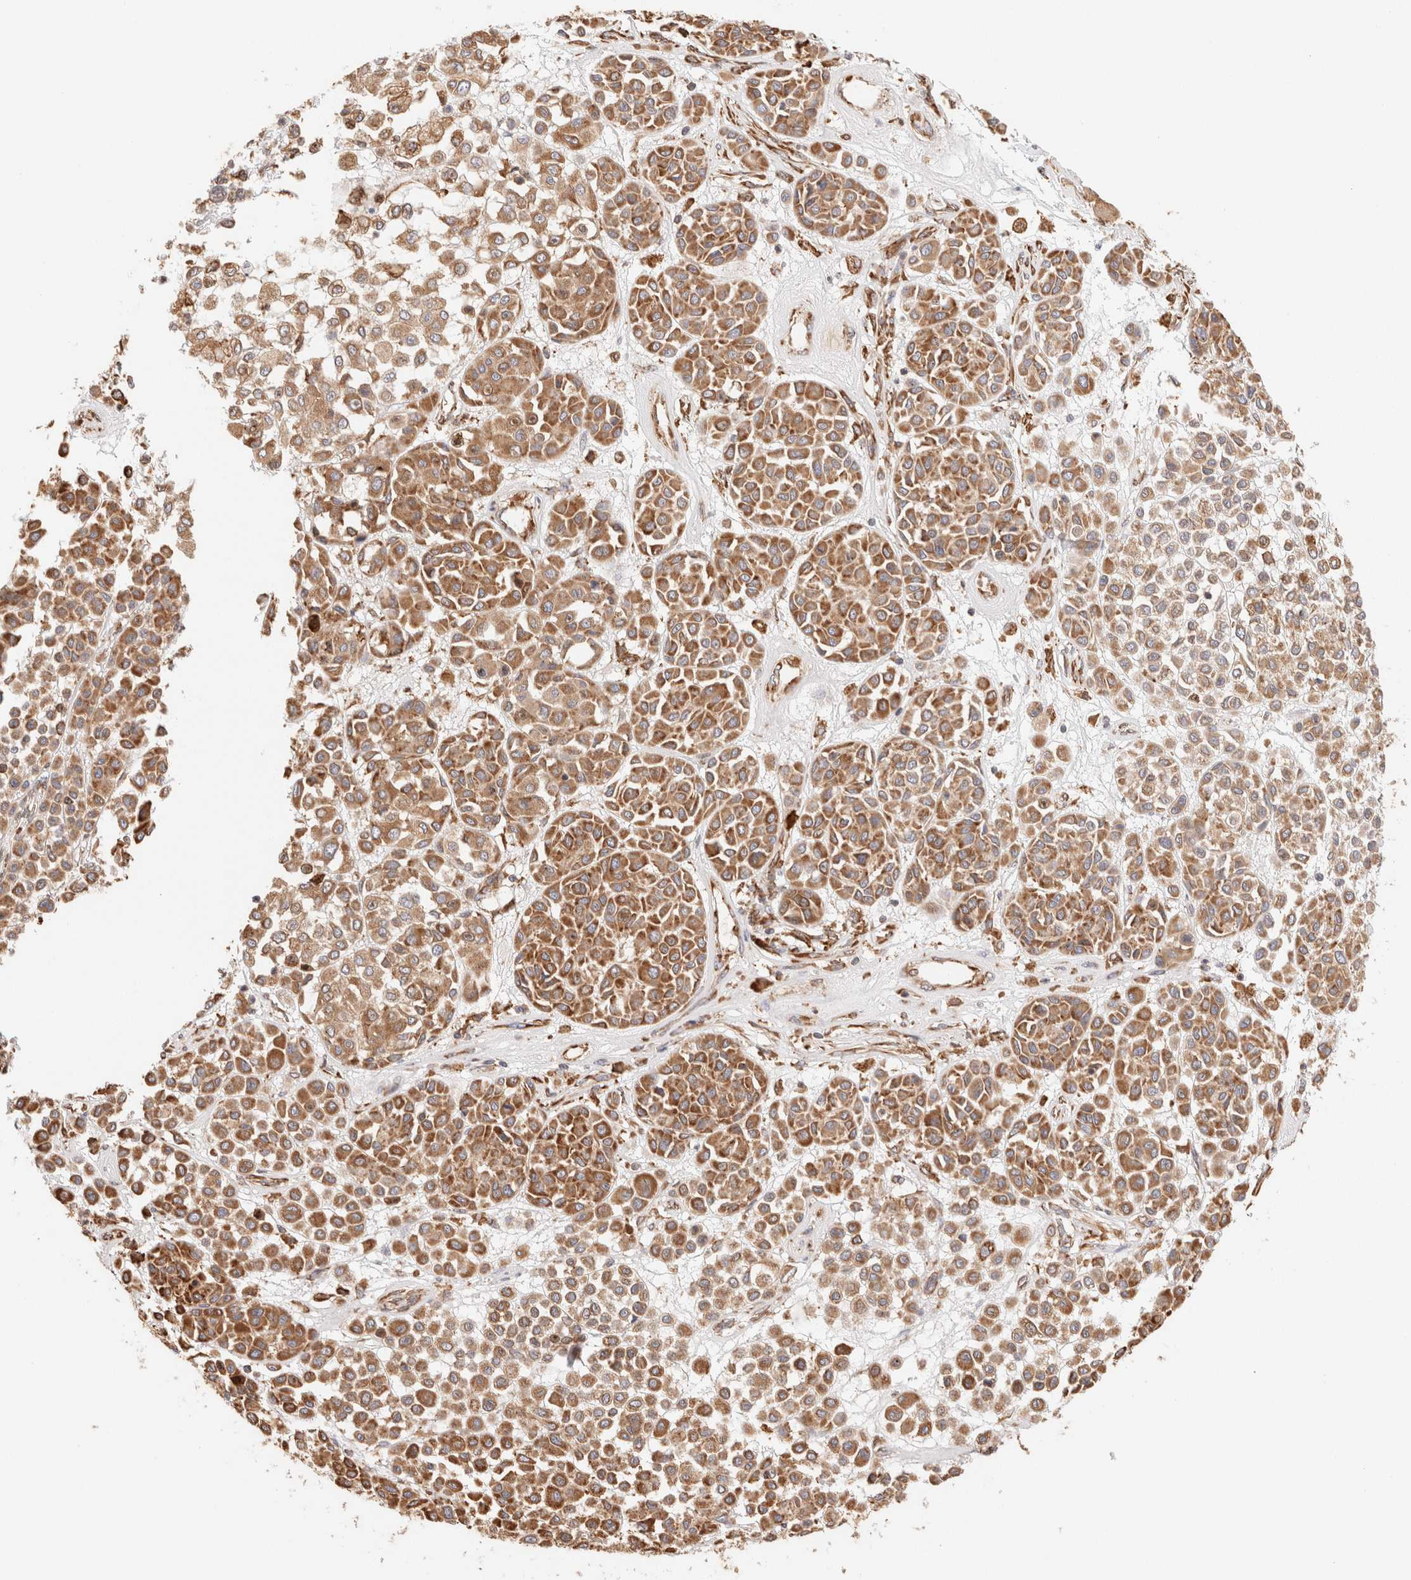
{"staining": {"intensity": "moderate", "quantity": ">75%", "location": "cytoplasmic/membranous"}, "tissue": "melanoma", "cell_type": "Tumor cells", "image_type": "cancer", "snomed": [{"axis": "morphology", "description": "Malignant melanoma, Metastatic site"}, {"axis": "topography", "description": "Soft tissue"}], "caption": "A high-resolution image shows immunohistochemistry staining of malignant melanoma (metastatic site), which exhibits moderate cytoplasmic/membranous positivity in about >75% of tumor cells.", "gene": "FER", "patient": {"sex": "male", "age": 41}}